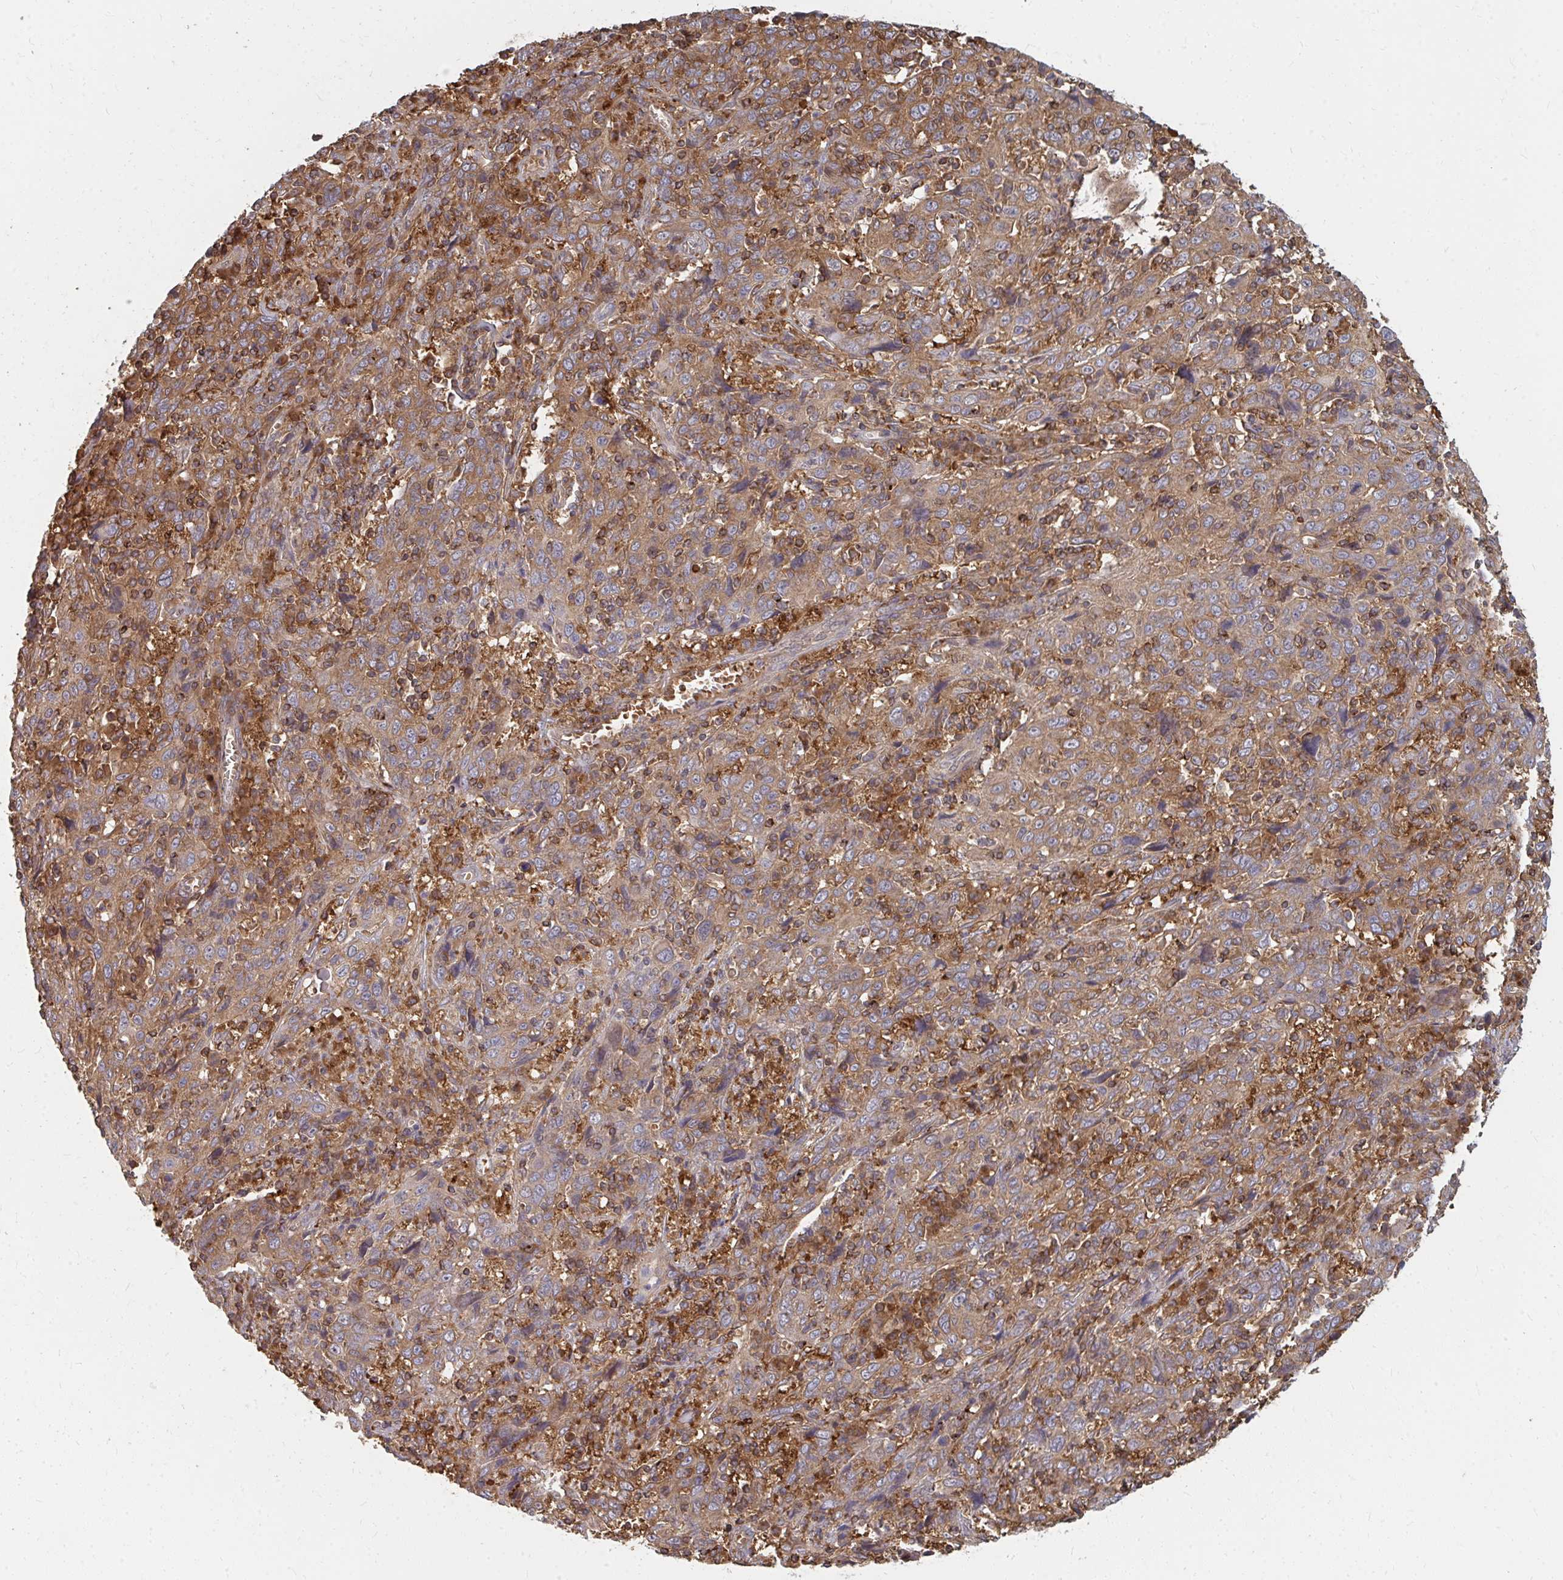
{"staining": {"intensity": "weak", "quantity": "<25%", "location": "cytoplasmic/membranous"}, "tissue": "cervical cancer", "cell_type": "Tumor cells", "image_type": "cancer", "snomed": [{"axis": "morphology", "description": "Squamous cell carcinoma, NOS"}, {"axis": "topography", "description": "Cervix"}], "caption": "Protein analysis of cervical cancer (squamous cell carcinoma) reveals no significant positivity in tumor cells.", "gene": "ZNF285", "patient": {"sex": "female", "age": 46}}